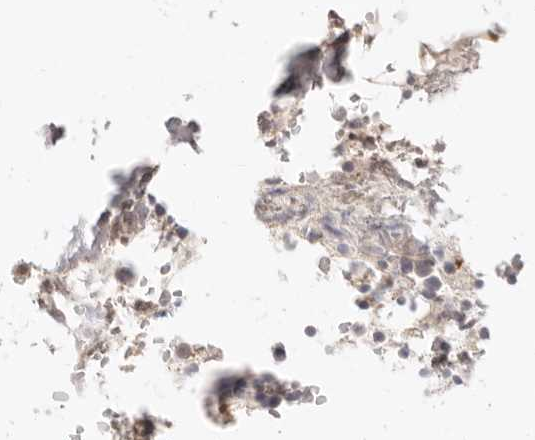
{"staining": {"intensity": "moderate", "quantity": "<25%", "location": "cytoplasmic/membranous"}, "tissue": "bone marrow", "cell_type": "Hematopoietic cells", "image_type": "normal", "snomed": [{"axis": "morphology", "description": "Normal tissue, NOS"}, {"axis": "topography", "description": "Bone marrow"}], "caption": "The micrograph reveals immunohistochemical staining of unremarkable bone marrow. There is moderate cytoplasmic/membranous expression is present in approximately <25% of hematopoietic cells.", "gene": "SASS6", "patient": {"sex": "male", "age": 70}}